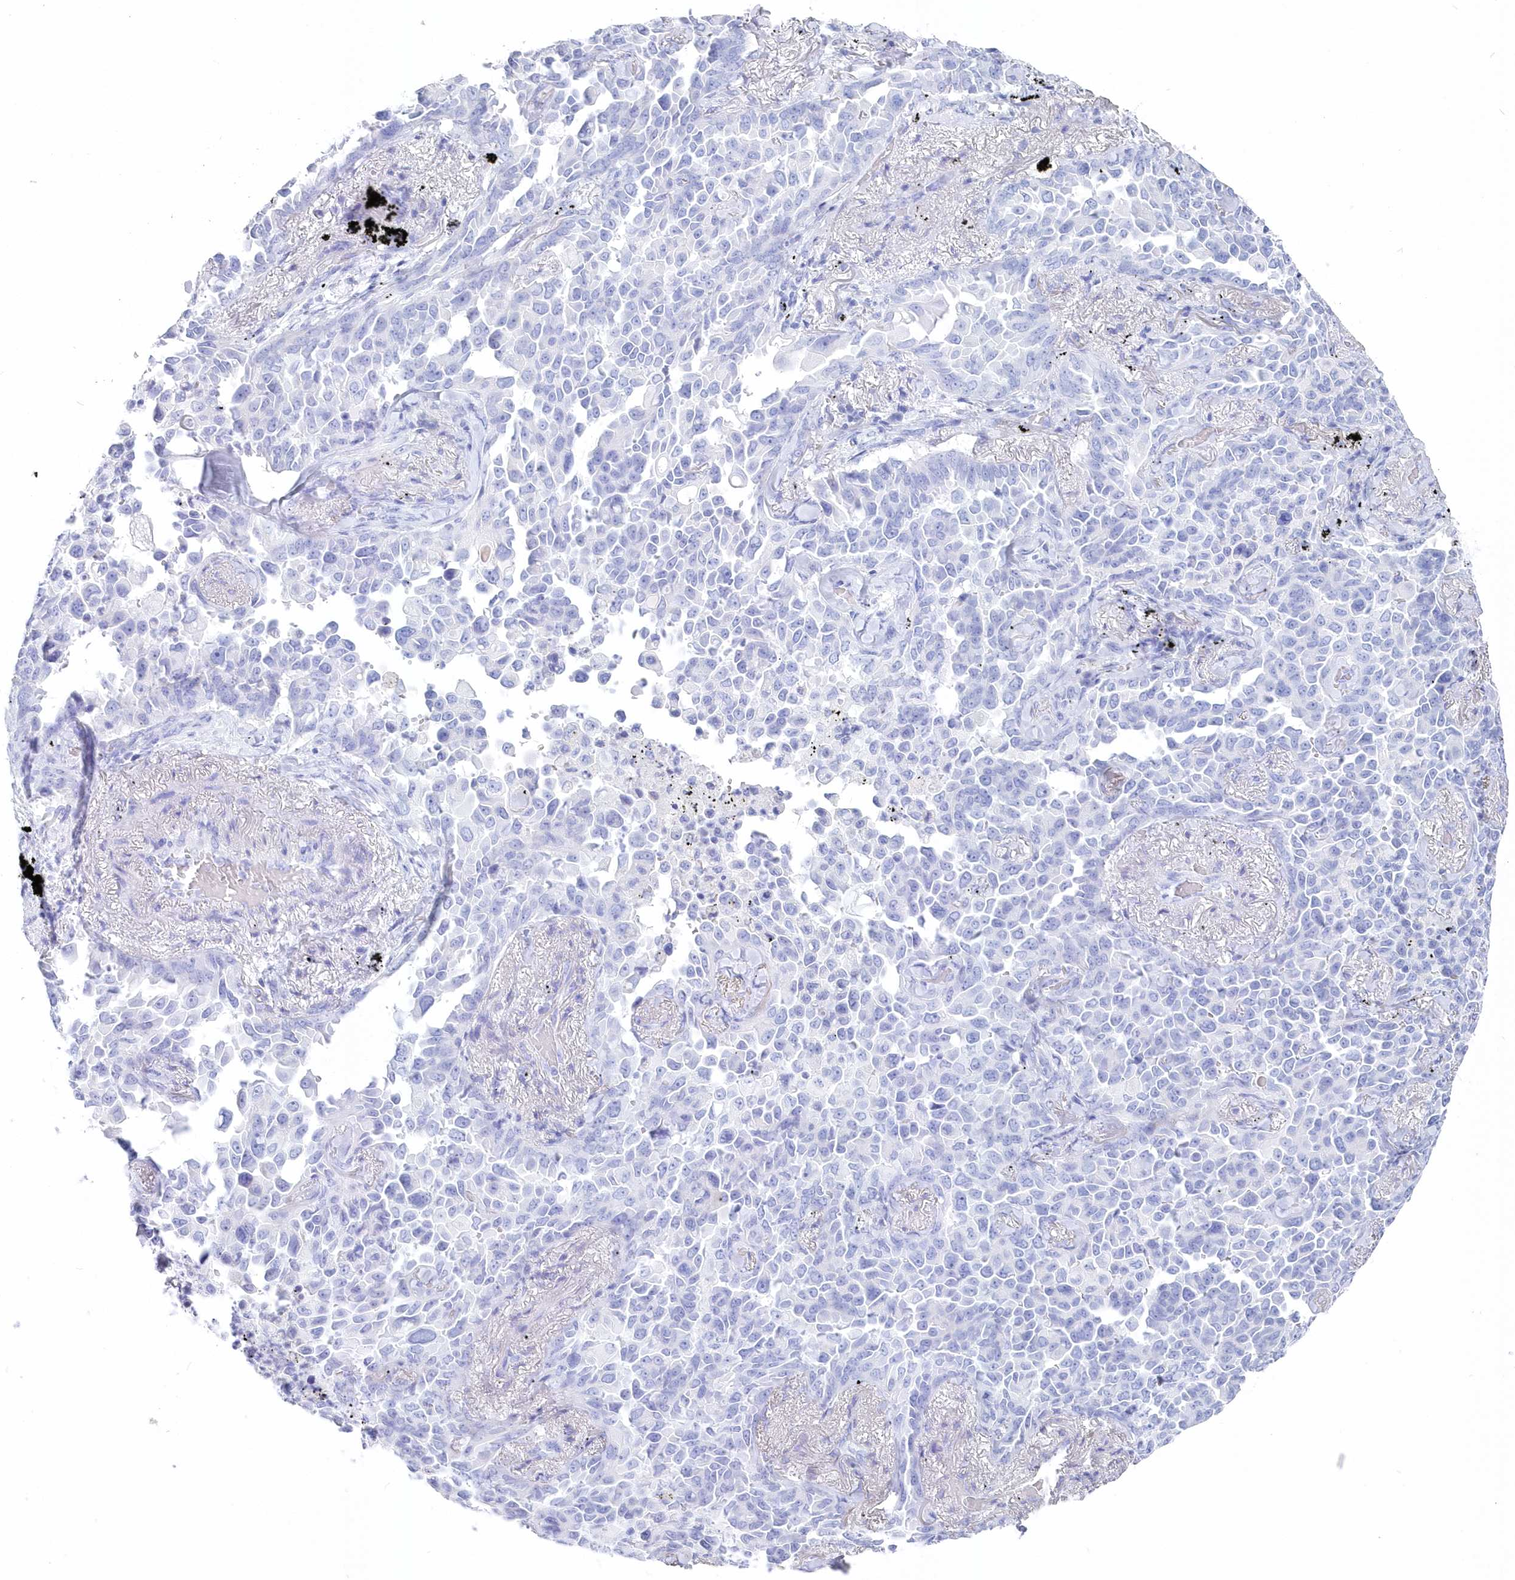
{"staining": {"intensity": "negative", "quantity": "none", "location": "none"}, "tissue": "lung cancer", "cell_type": "Tumor cells", "image_type": "cancer", "snomed": [{"axis": "morphology", "description": "Adenocarcinoma, NOS"}, {"axis": "topography", "description": "Lung"}], "caption": "The photomicrograph demonstrates no significant staining in tumor cells of lung adenocarcinoma.", "gene": "CSNK1G2", "patient": {"sex": "female", "age": 67}}